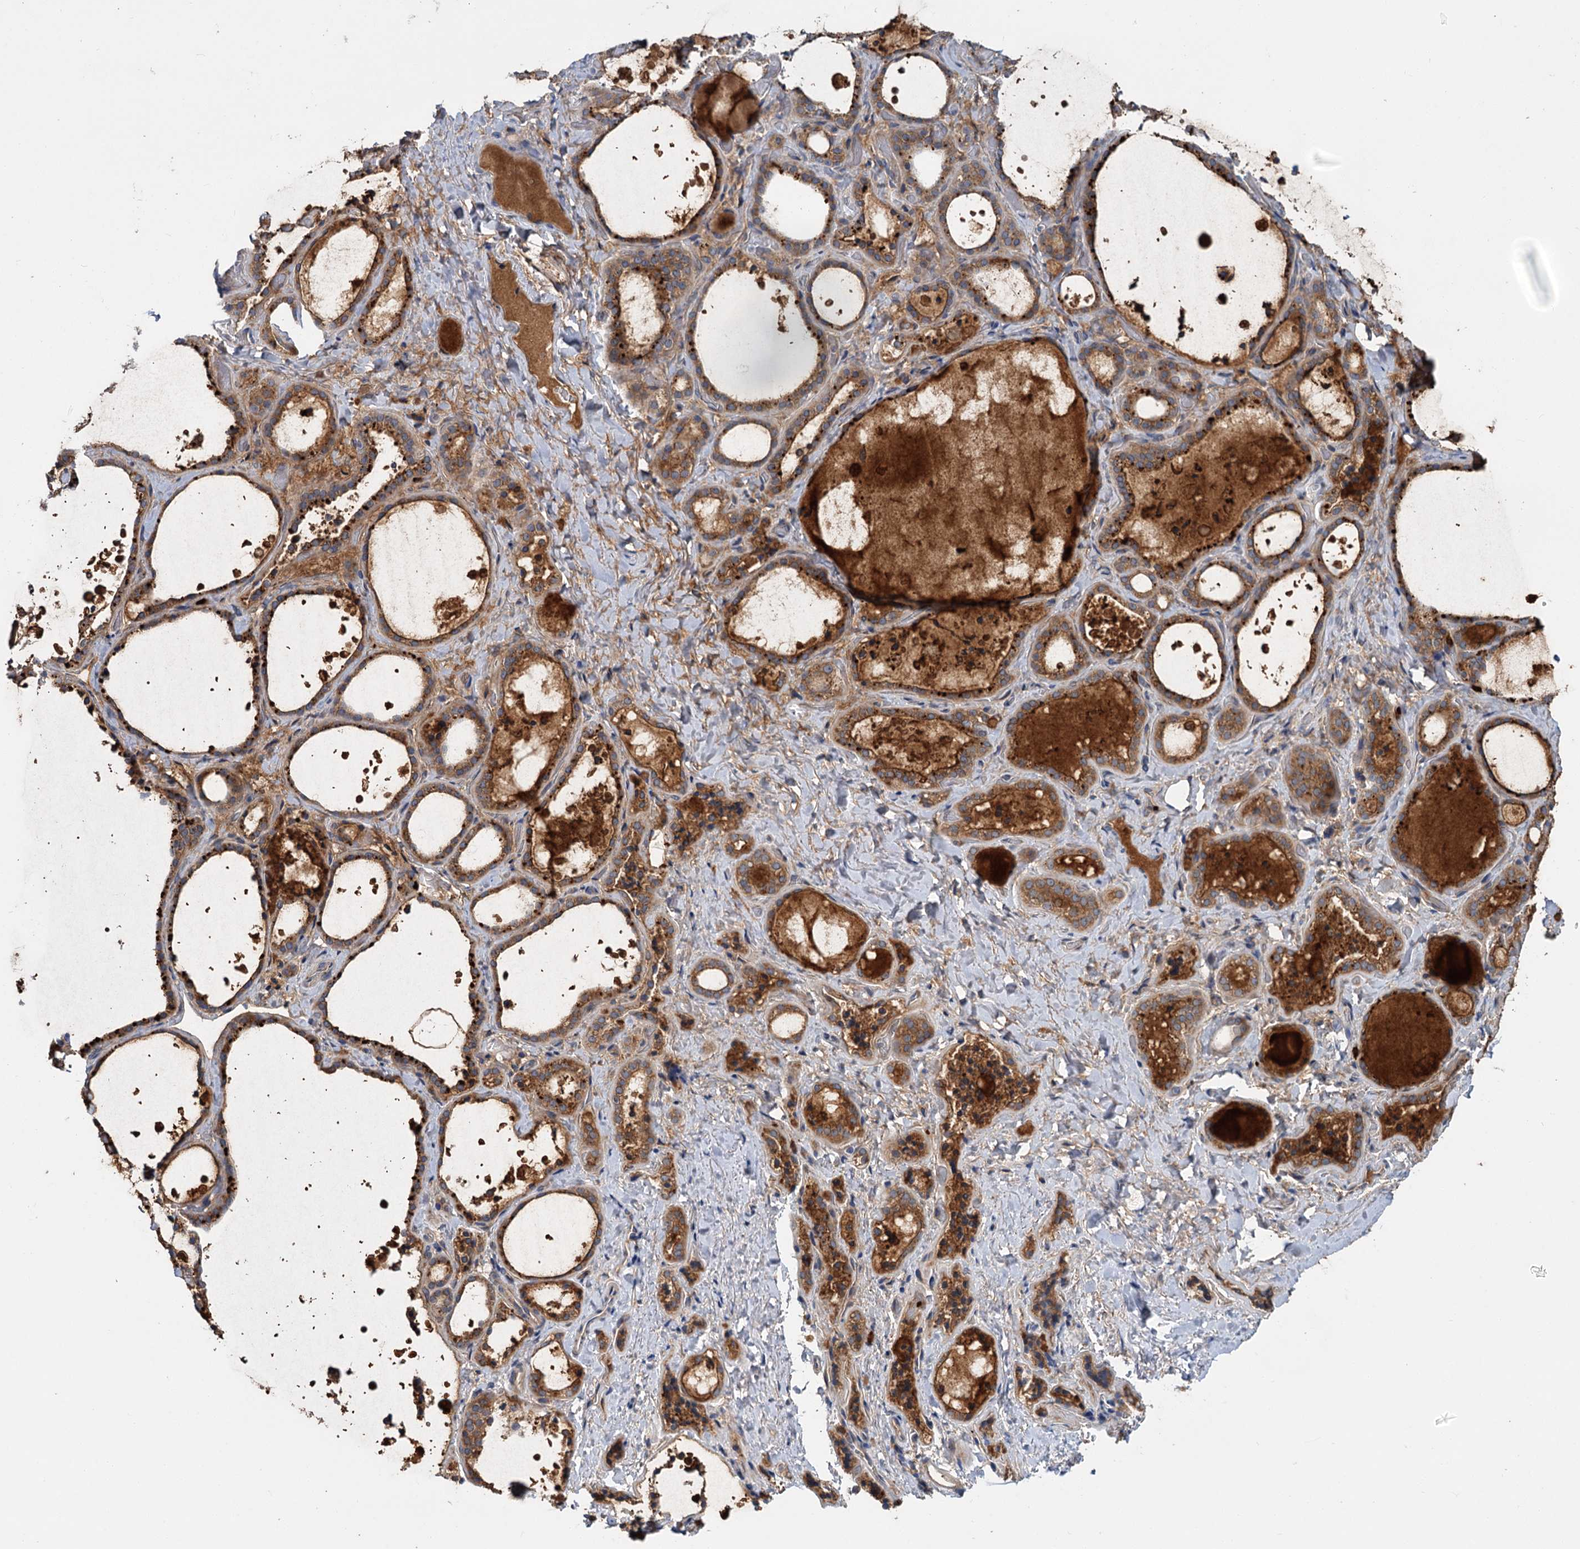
{"staining": {"intensity": "moderate", "quantity": ">75%", "location": "cytoplasmic/membranous"}, "tissue": "thyroid gland", "cell_type": "Glandular cells", "image_type": "normal", "snomed": [{"axis": "morphology", "description": "Normal tissue, NOS"}, {"axis": "topography", "description": "Thyroid gland"}], "caption": "Benign thyroid gland reveals moderate cytoplasmic/membranous expression in about >75% of glandular cells, visualized by immunohistochemistry. The protein of interest is stained brown, and the nuclei are stained in blue (DAB (3,3'-diaminobenzidine) IHC with brightfield microscopy, high magnification).", "gene": "DYNC2H1", "patient": {"sex": "female", "age": 44}}